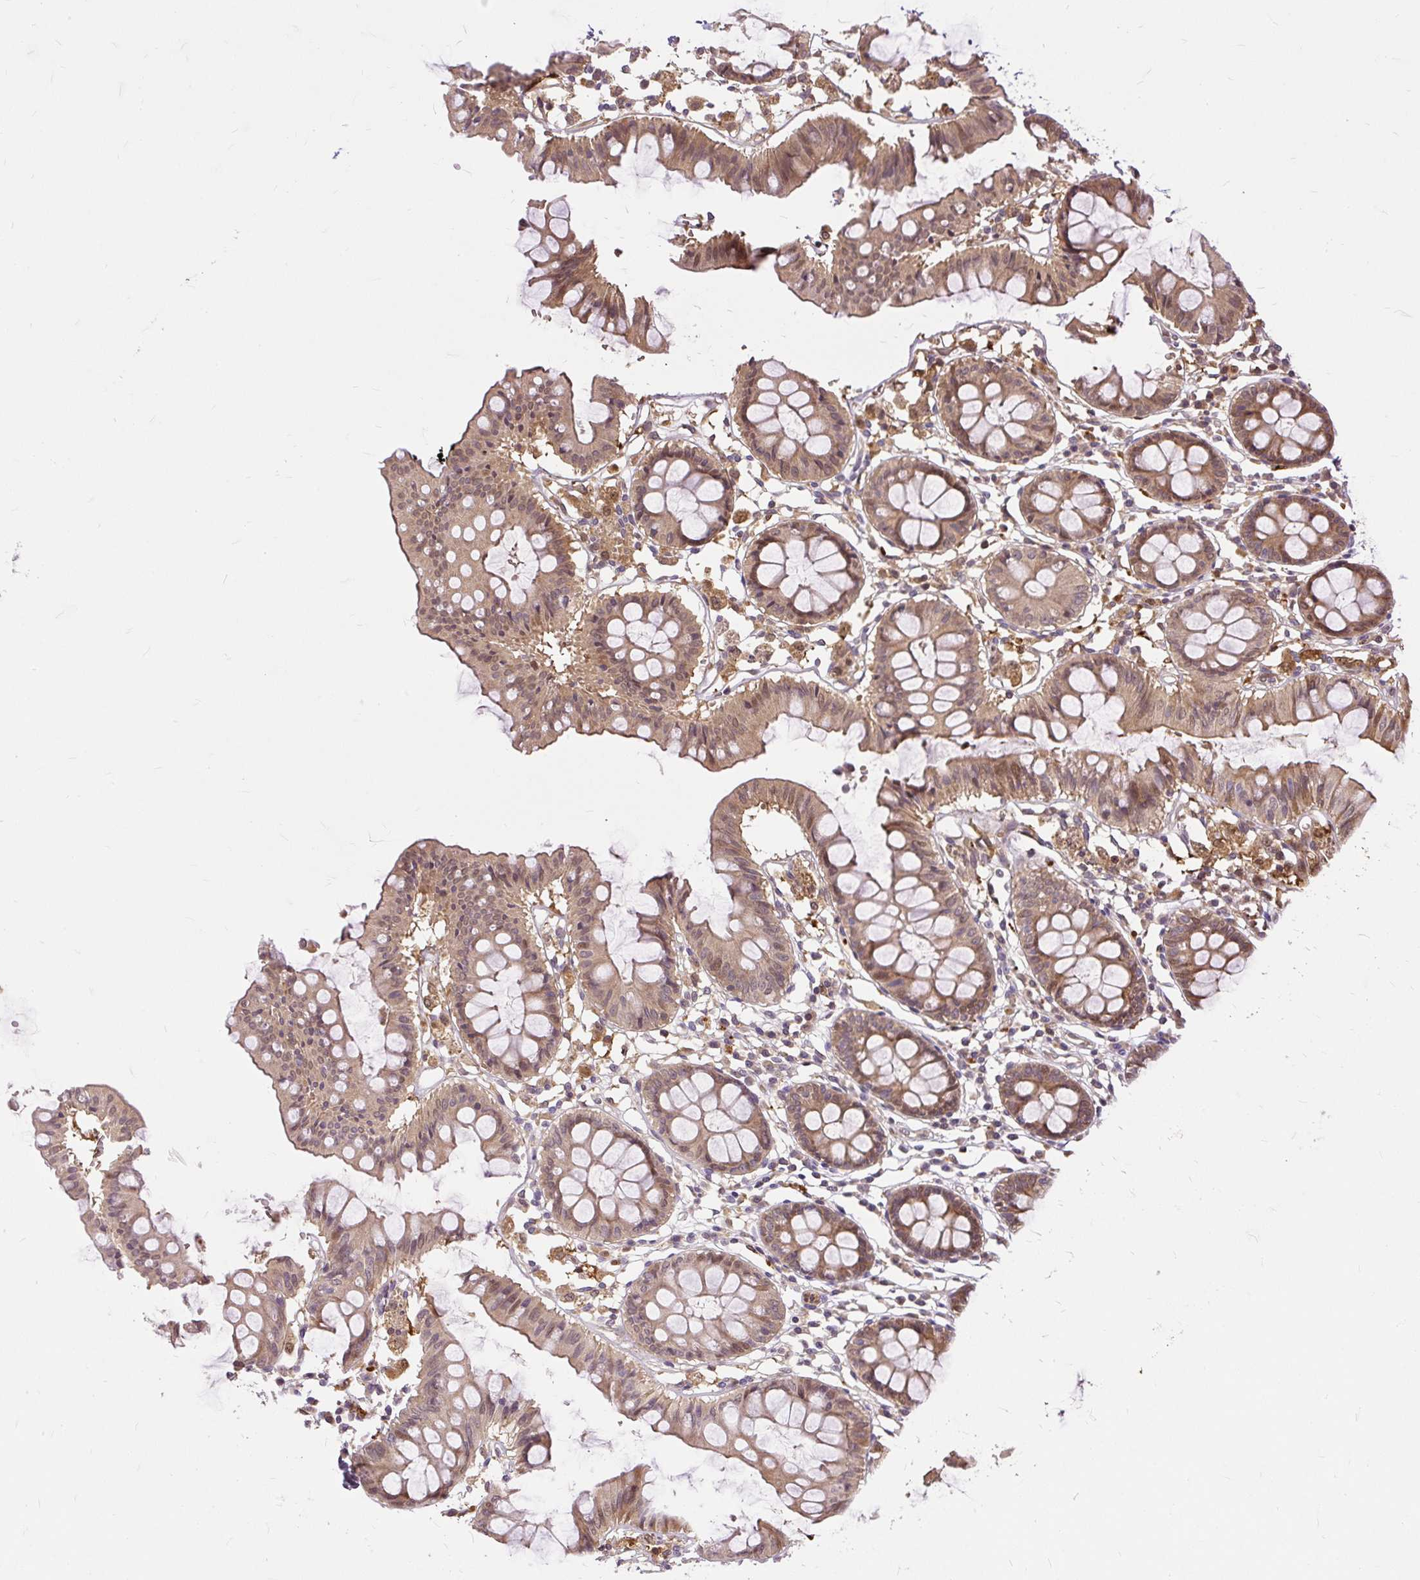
{"staining": {"intensity": "weak", "quantity": ">75%", "location": "cytoplasmic/membranous"}, "tissue": "colon", "cell_type": "Endothelial cells", "image_type": "normal", "snomed": [{"axis": "morphology", "description": "Normal tissue, NOS"}, {"axis": "topography", "description": "Colon"}], "caption": "Protein staining demonstrates weak cytoplasmic/membranous staining in about >75% of endothelial cells in unremarkable colon. (brown staining indicates protein expression, while blue staining denotes nuclei).", "gene": "AP5S1", "patient": {"sex": "female", "age": 84}}